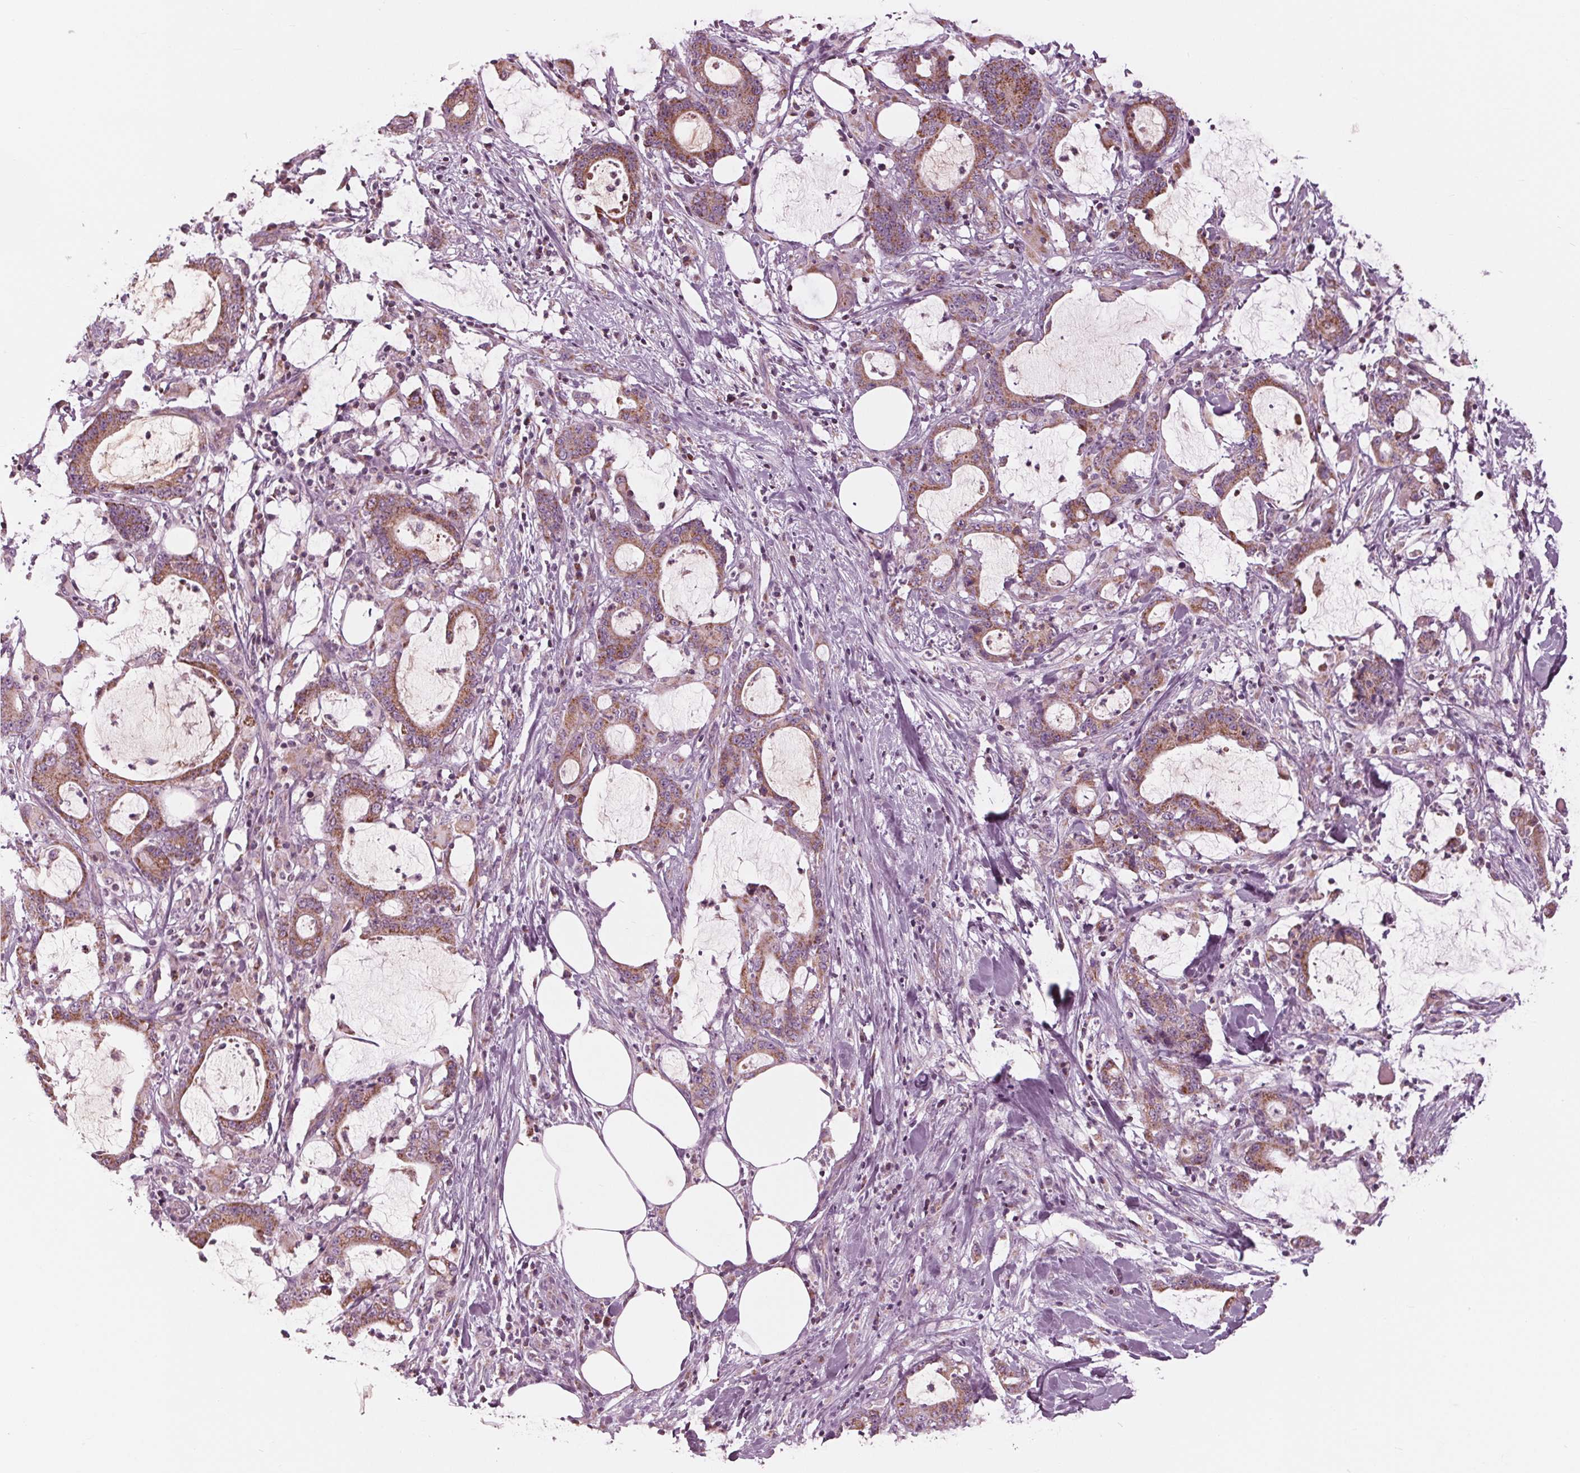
{"staining": {"intensity": "moderate", "quantity": ">75%", "location": "cytoplasmic/membranous"}, "tissue": "stomach cancer", "cell_type": "Tumor cells", "image_type": "cancer", "snomed": [{"axis": "morphology", "description": "Adenocarcinoma, NOS"}, {"axis": "topography", "description": "Stomach, upper"}], "caption": "A histopathology image of human stomach cancer (adenocarcinoma) stained for a protein displays moderate cytoplasmic/membranous brown staining in tumor cells.", "gene": "CLN6", "patient": {"sex": "male", "age": 68}}